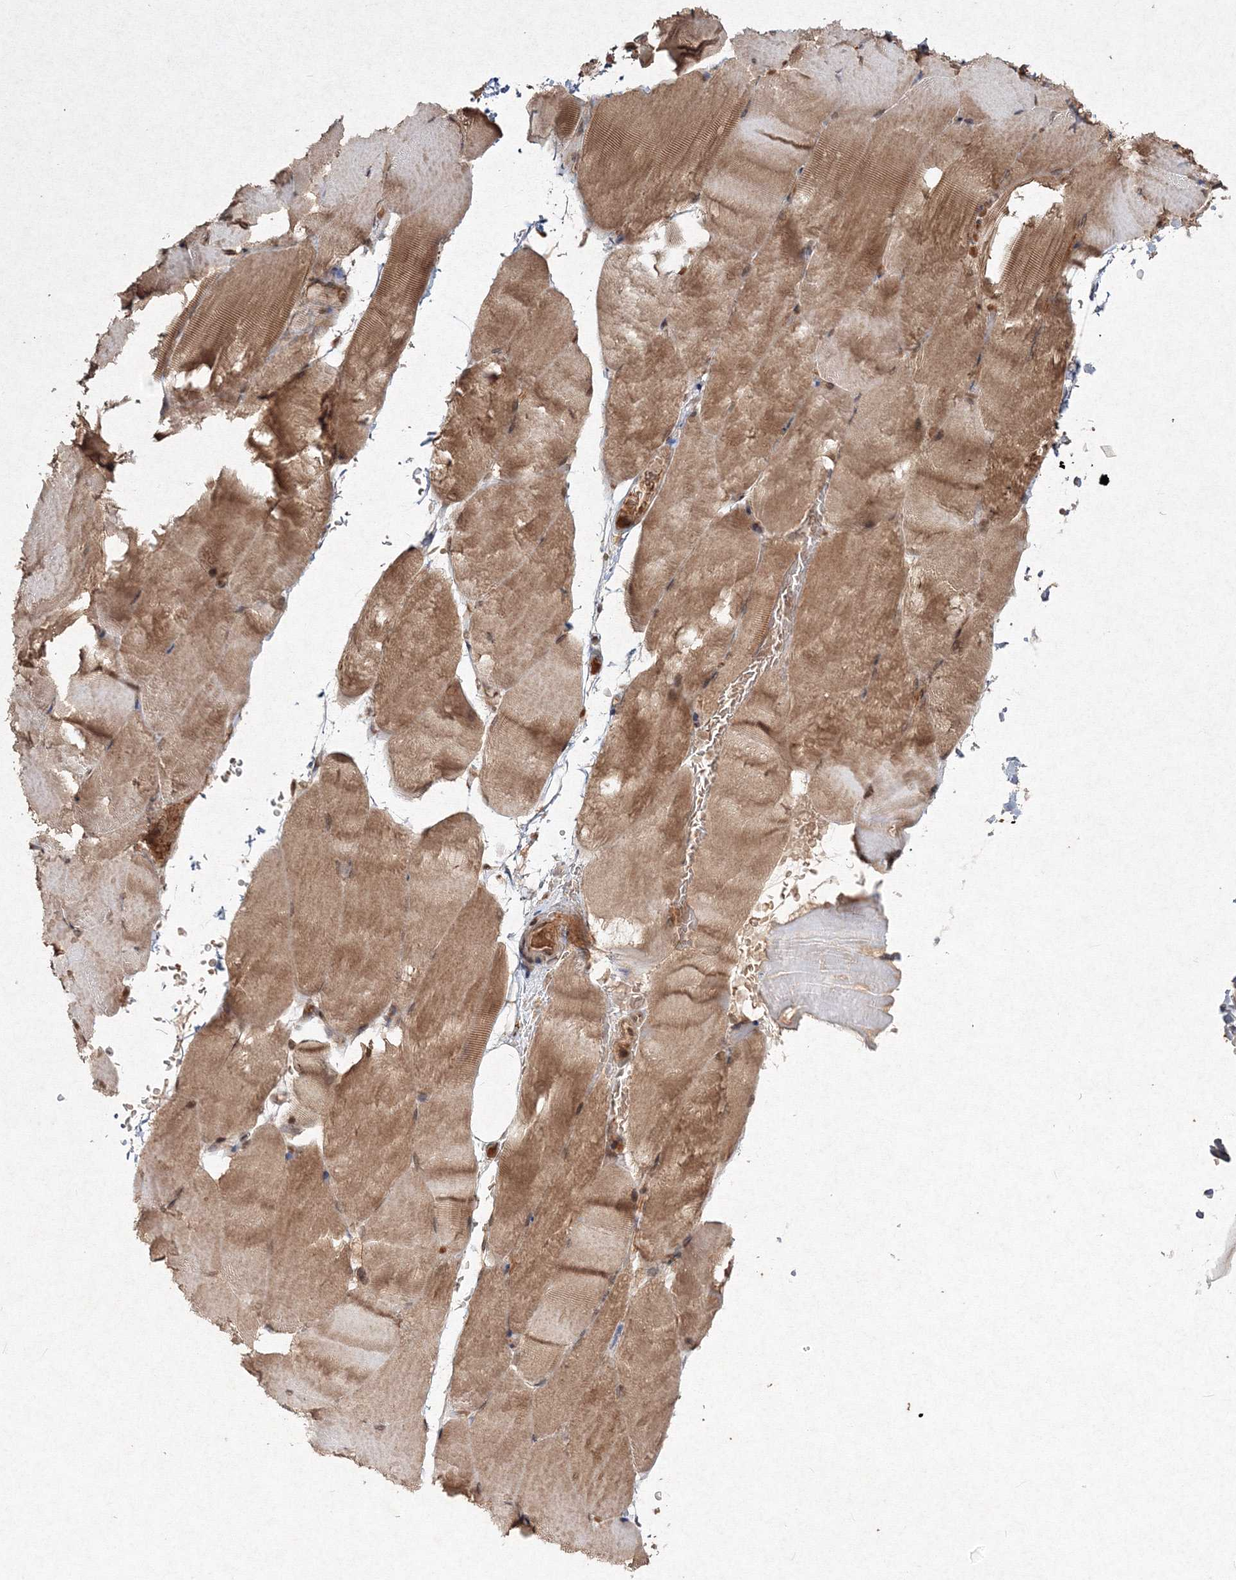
{"staining": {"intensity": "moderate", "quantity": ">75%", "location": "cytoplasmic/membranous"}, "tissue": "skeletal muscle", "cell_type": "Myocytes", "image_type": "normal", "snomed": [{"axis": "morphology", "description": "Normal tissue, NOS"}, {"axis": "topography", "description": "Skeletal muscle"}, {"axis": "topography", "description": "Parathyroid gland"}], "caption": "Benign skeletal muscle displays moderate cytoplasmic/membranous positivity in approximately >75% of myocytes Ihc stains the protein in brown and the nuclei are stained blue..", "gene": "PEX13", "patient": {"sex": "female", "age": 37}}